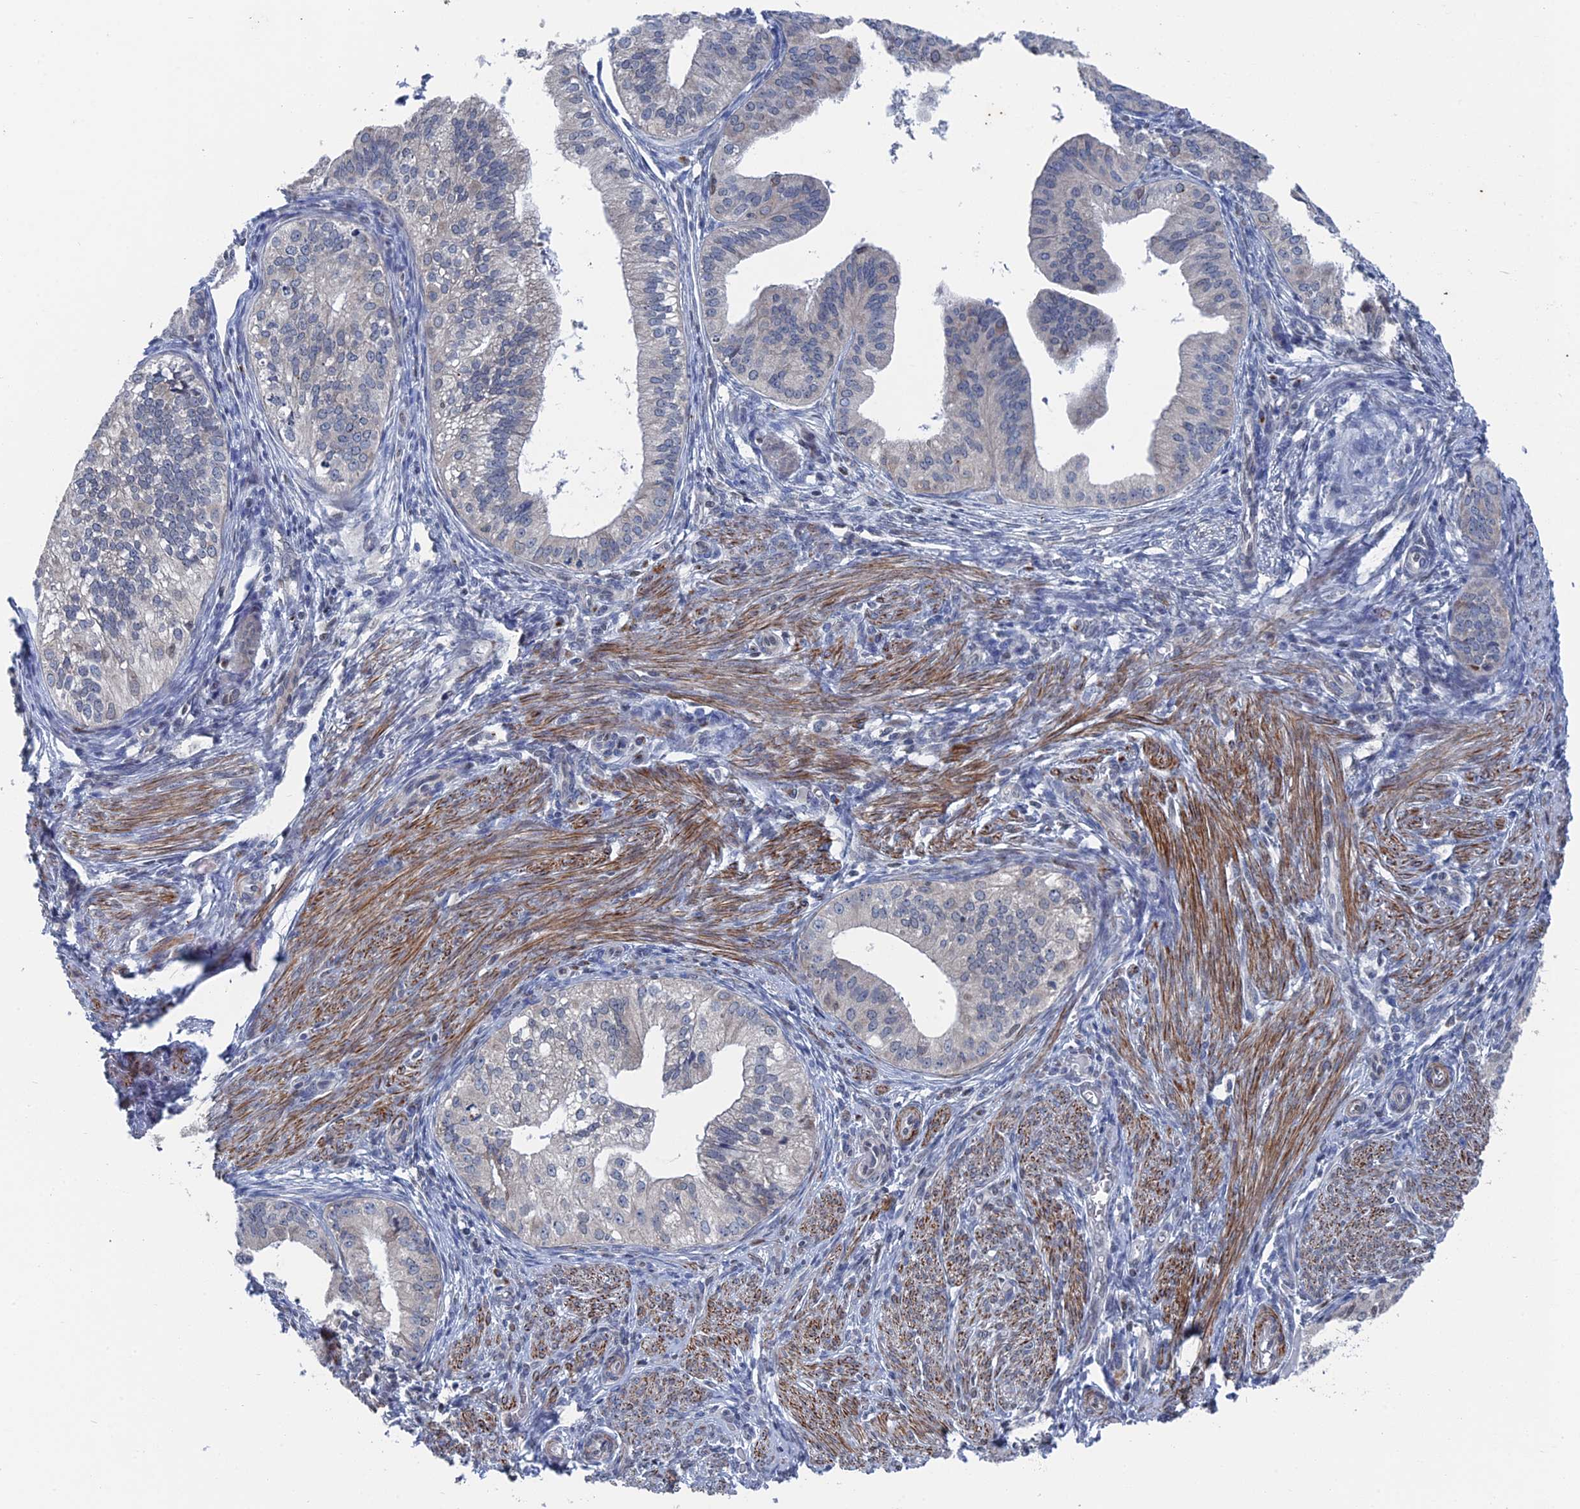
{"staining": {"intensity": "negative", "quantity": "none", "location": "none"}, "tissue": "endometrial cancer", "cell_type": "Tumor cells", "image_type": "cancer", "snomed": [{"axis": "morphology", "description": "Adenocarcinoma, NOS"}, {"axis": "topography", "description": "Endometrium"}], "caption": "IHC of adenocarcinoma (endometrial) demonstrates no expression in tumor cells.", "gene": "MTRF1", "patient": {"sex": "female", "age": 50}}